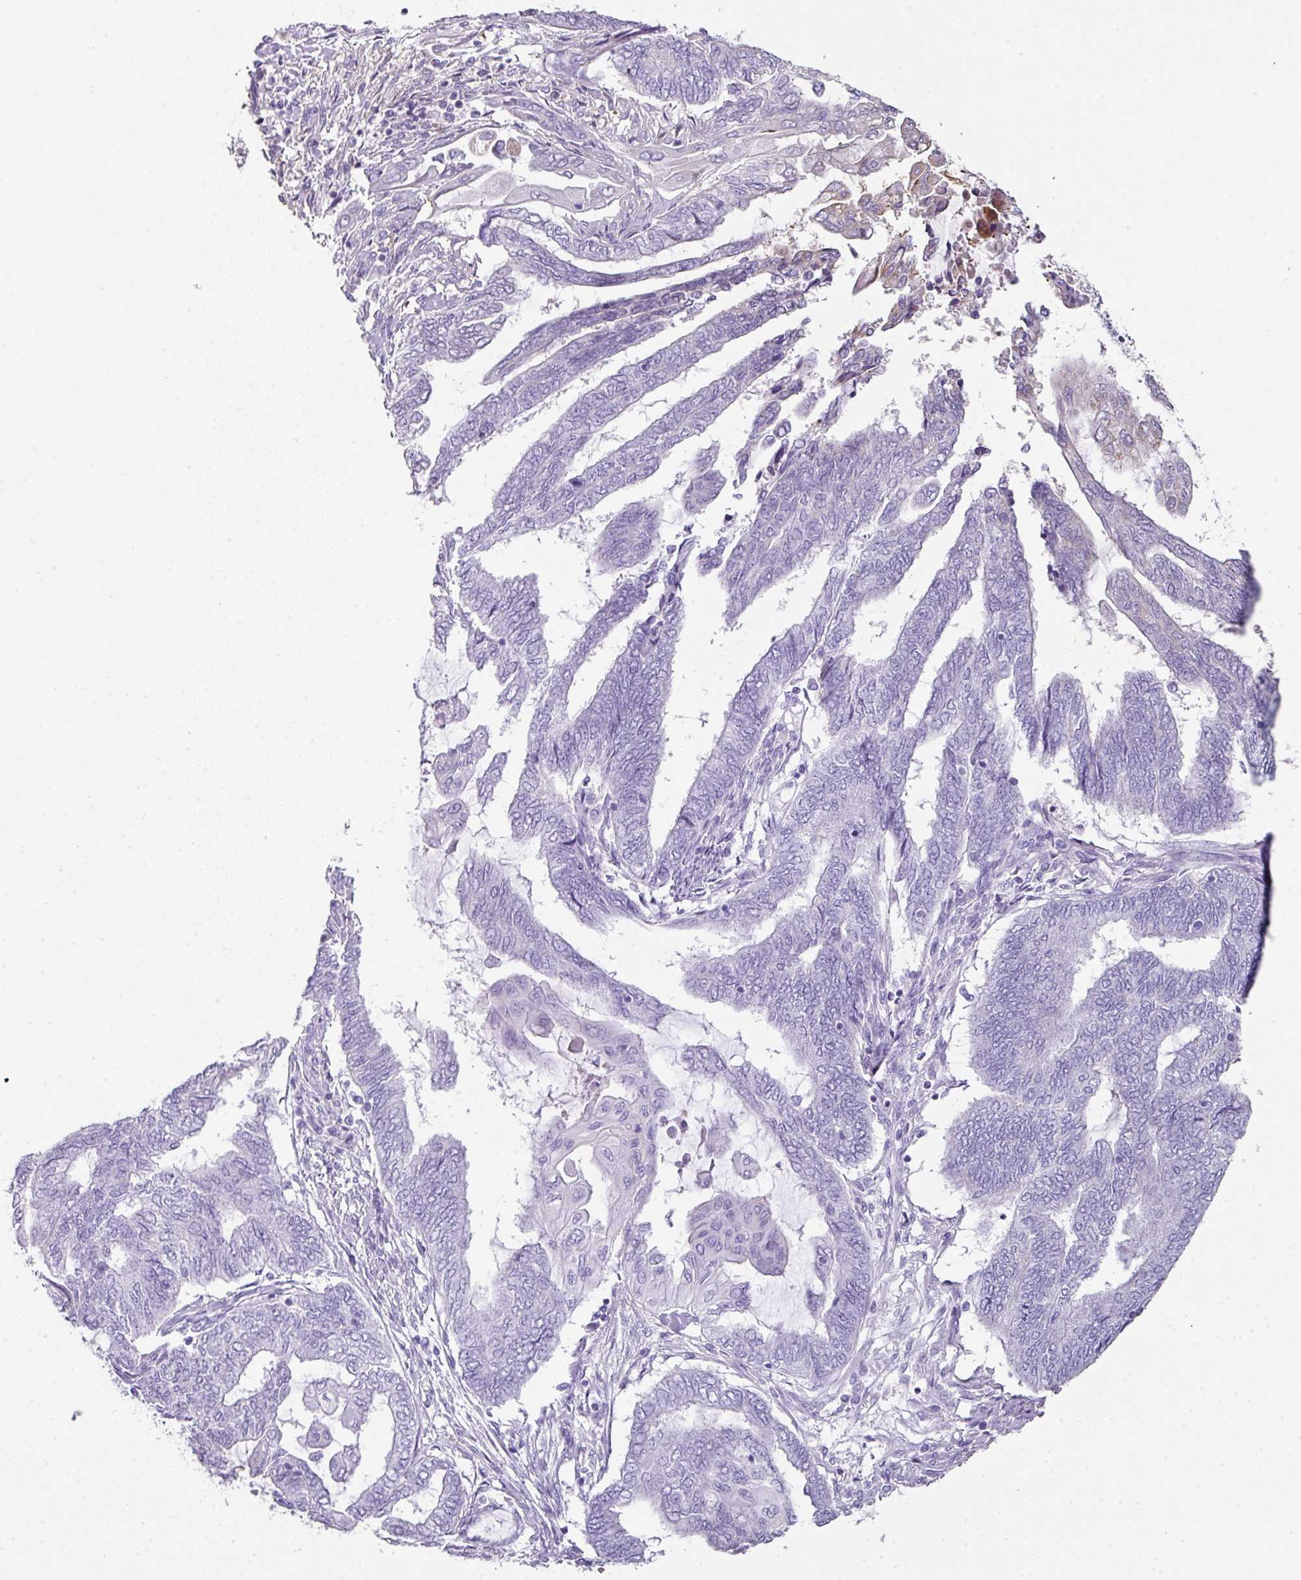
{"staining": {"intensity": "negative", "quantity": "none", "location": "none"}, "tissue": "endometrial cancer", "cell_type": "Tumor cells", "image_type": "cancer", "snomed": [{"axis": "morphology", "description": "Adenocarcinoma, NOS"}, {"axis": "topography", "description": "Uterus"}, {"axis": "topography", "description": "Endometrium"}], "caption": "This is a micrograph of immunohistochemistry (IHC) staining of adenocarcinoma (endometrial), which shows no staining in tumor cells.", "gene": "ANKRD18A", "patient": {"sex": "female", "age": 70}}